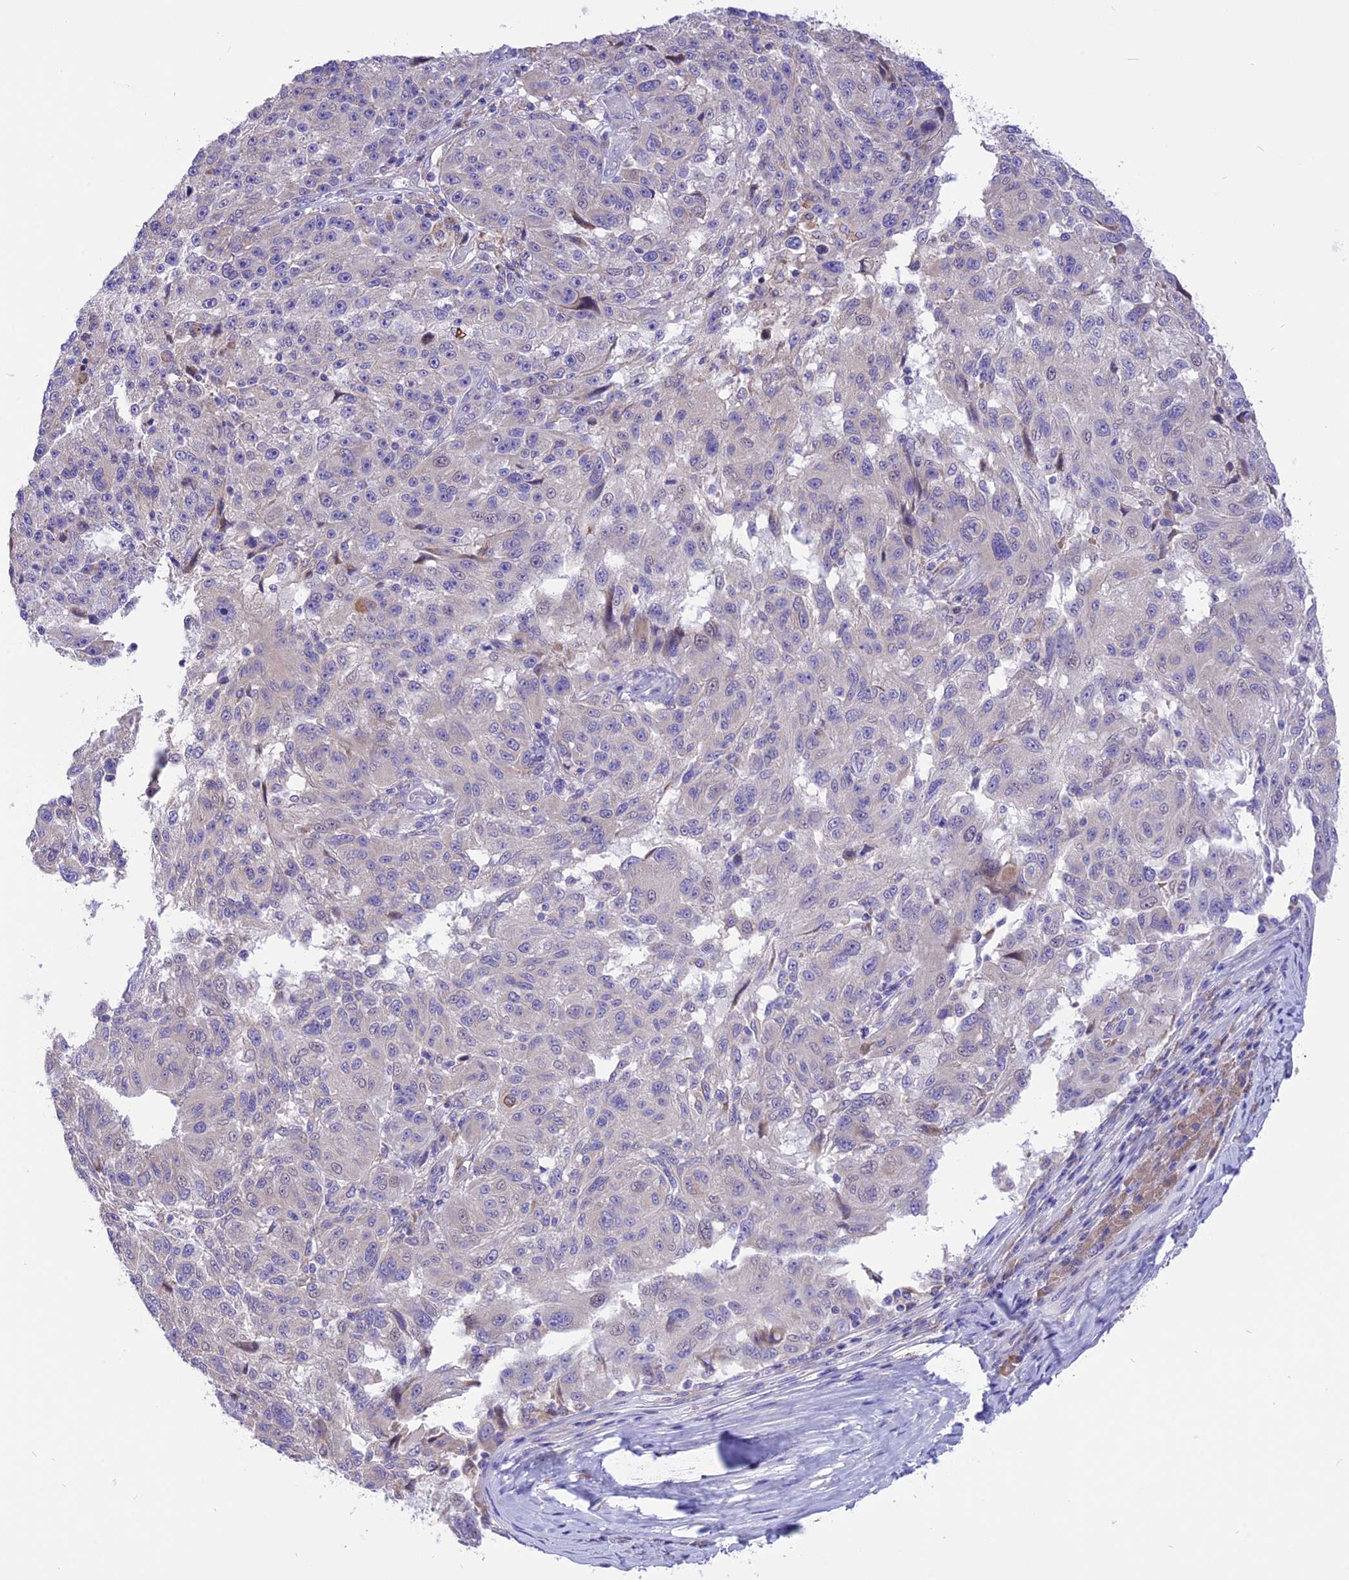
{"staining": {"intensity": "negative", "quantity": "none", "location": "none"}, "tissue": "melanoma", "cell_type": "Tumor cells", "image_type": "cancer", "snomed": [{"axis": "morphology", "description": "Malignant melanoma, NOS"}, {"axis": "topography", "description": "Skin"}], "caption": "High power microscopy micrograph of an immunohistochemistry (IHC) micrograph of malignant melanoma, revealing no significant staining in tumor cells.", "gene": "ARMCX6", "patient": {"sex": "male", "age": 53}}